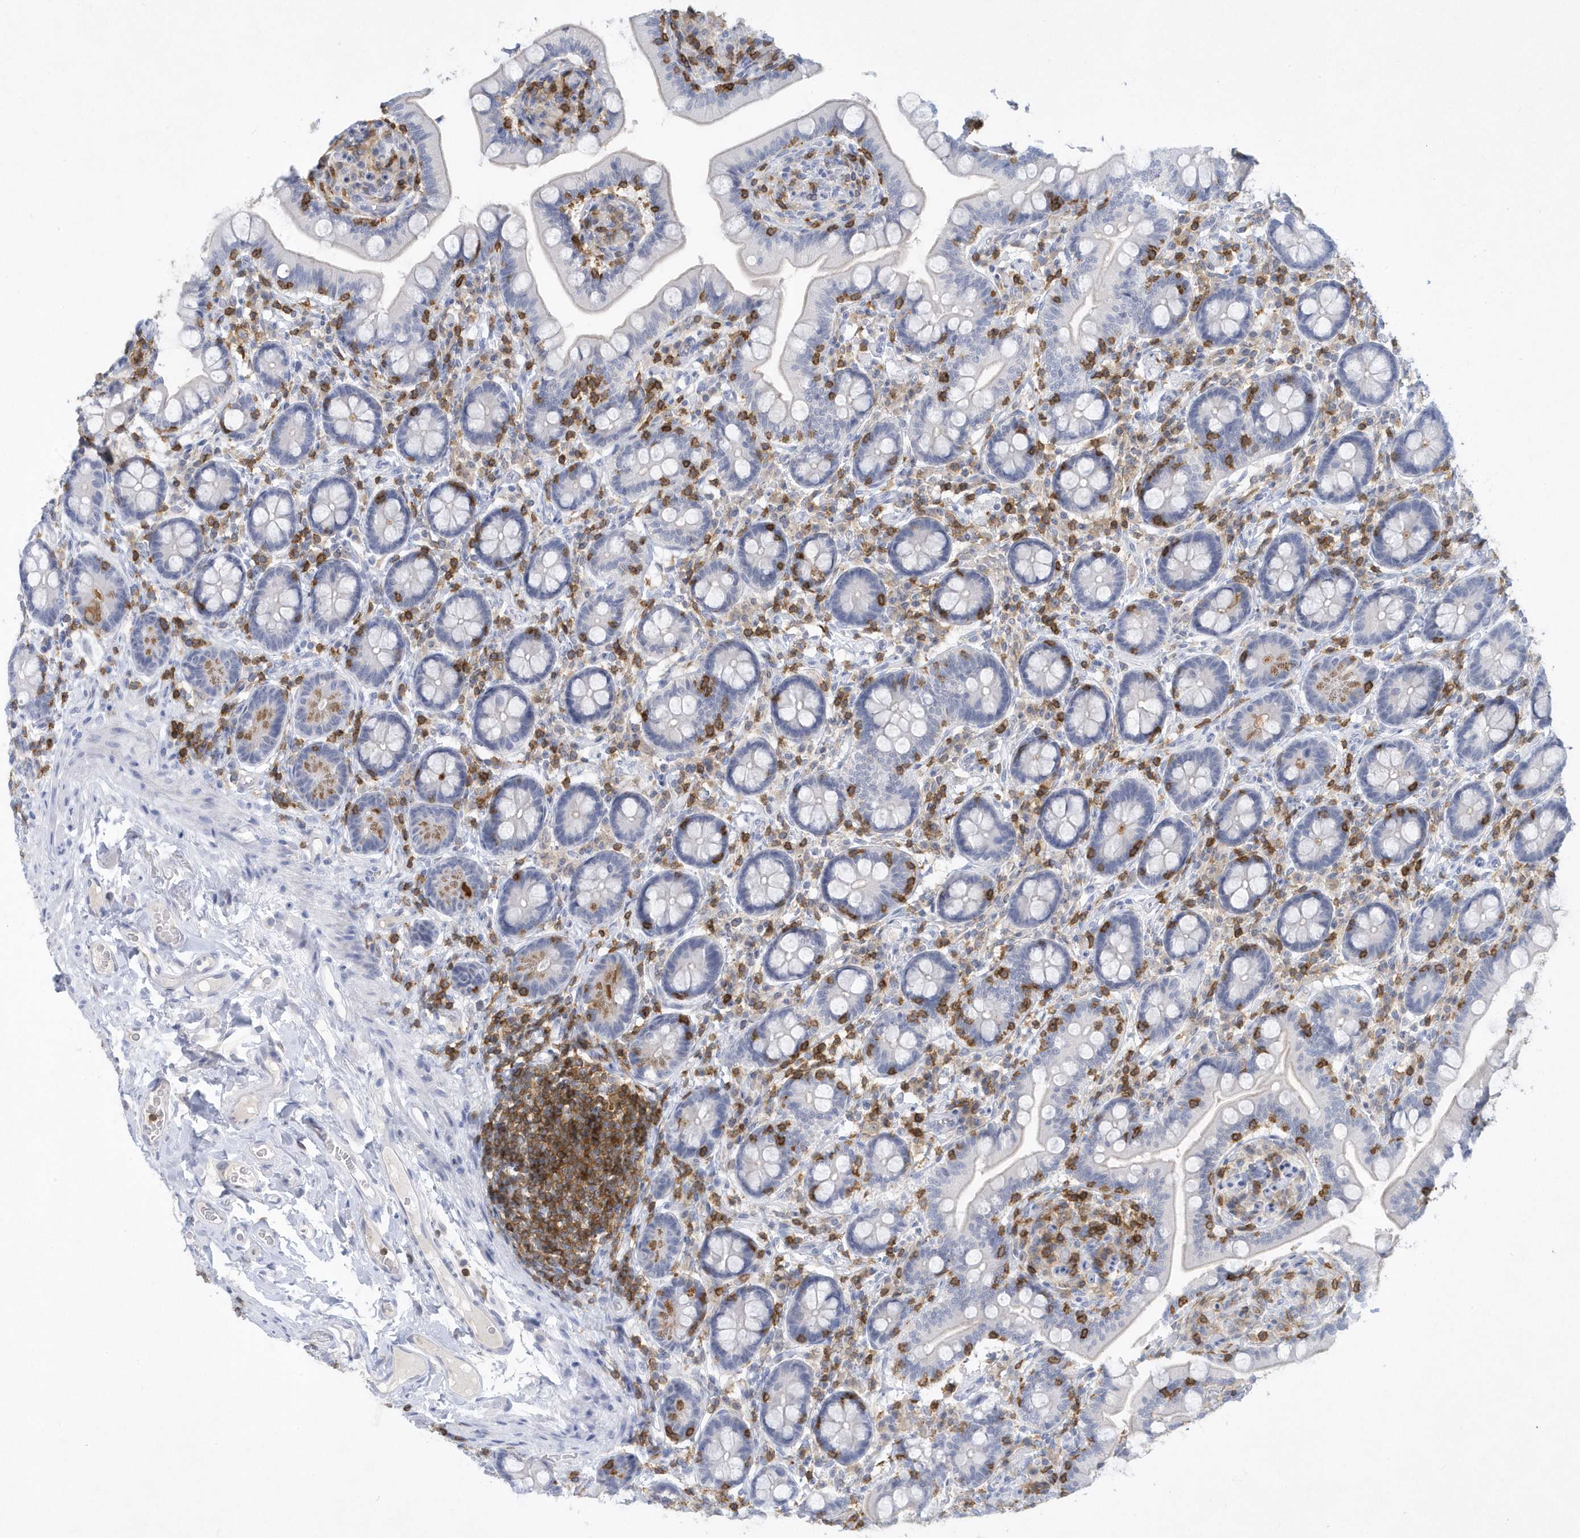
{"staining": {"intensity": "negative", "quantity": "none", "location": "none"}, "tissue": "small intestine", "cell_type": "Glandular cells", "image_type": "normal", "snomed": [{"axis": "morphology", "description": "Normal tissue, NOS"}, {"axis": "topography", "description": "Small intestine"}], "caption": "Glandular cells are negative for protein expression in normal human small intestine. Nuclei are stained in blue.", "gene": "PSD4", "patient": {"sex": "female", "age": 64}}